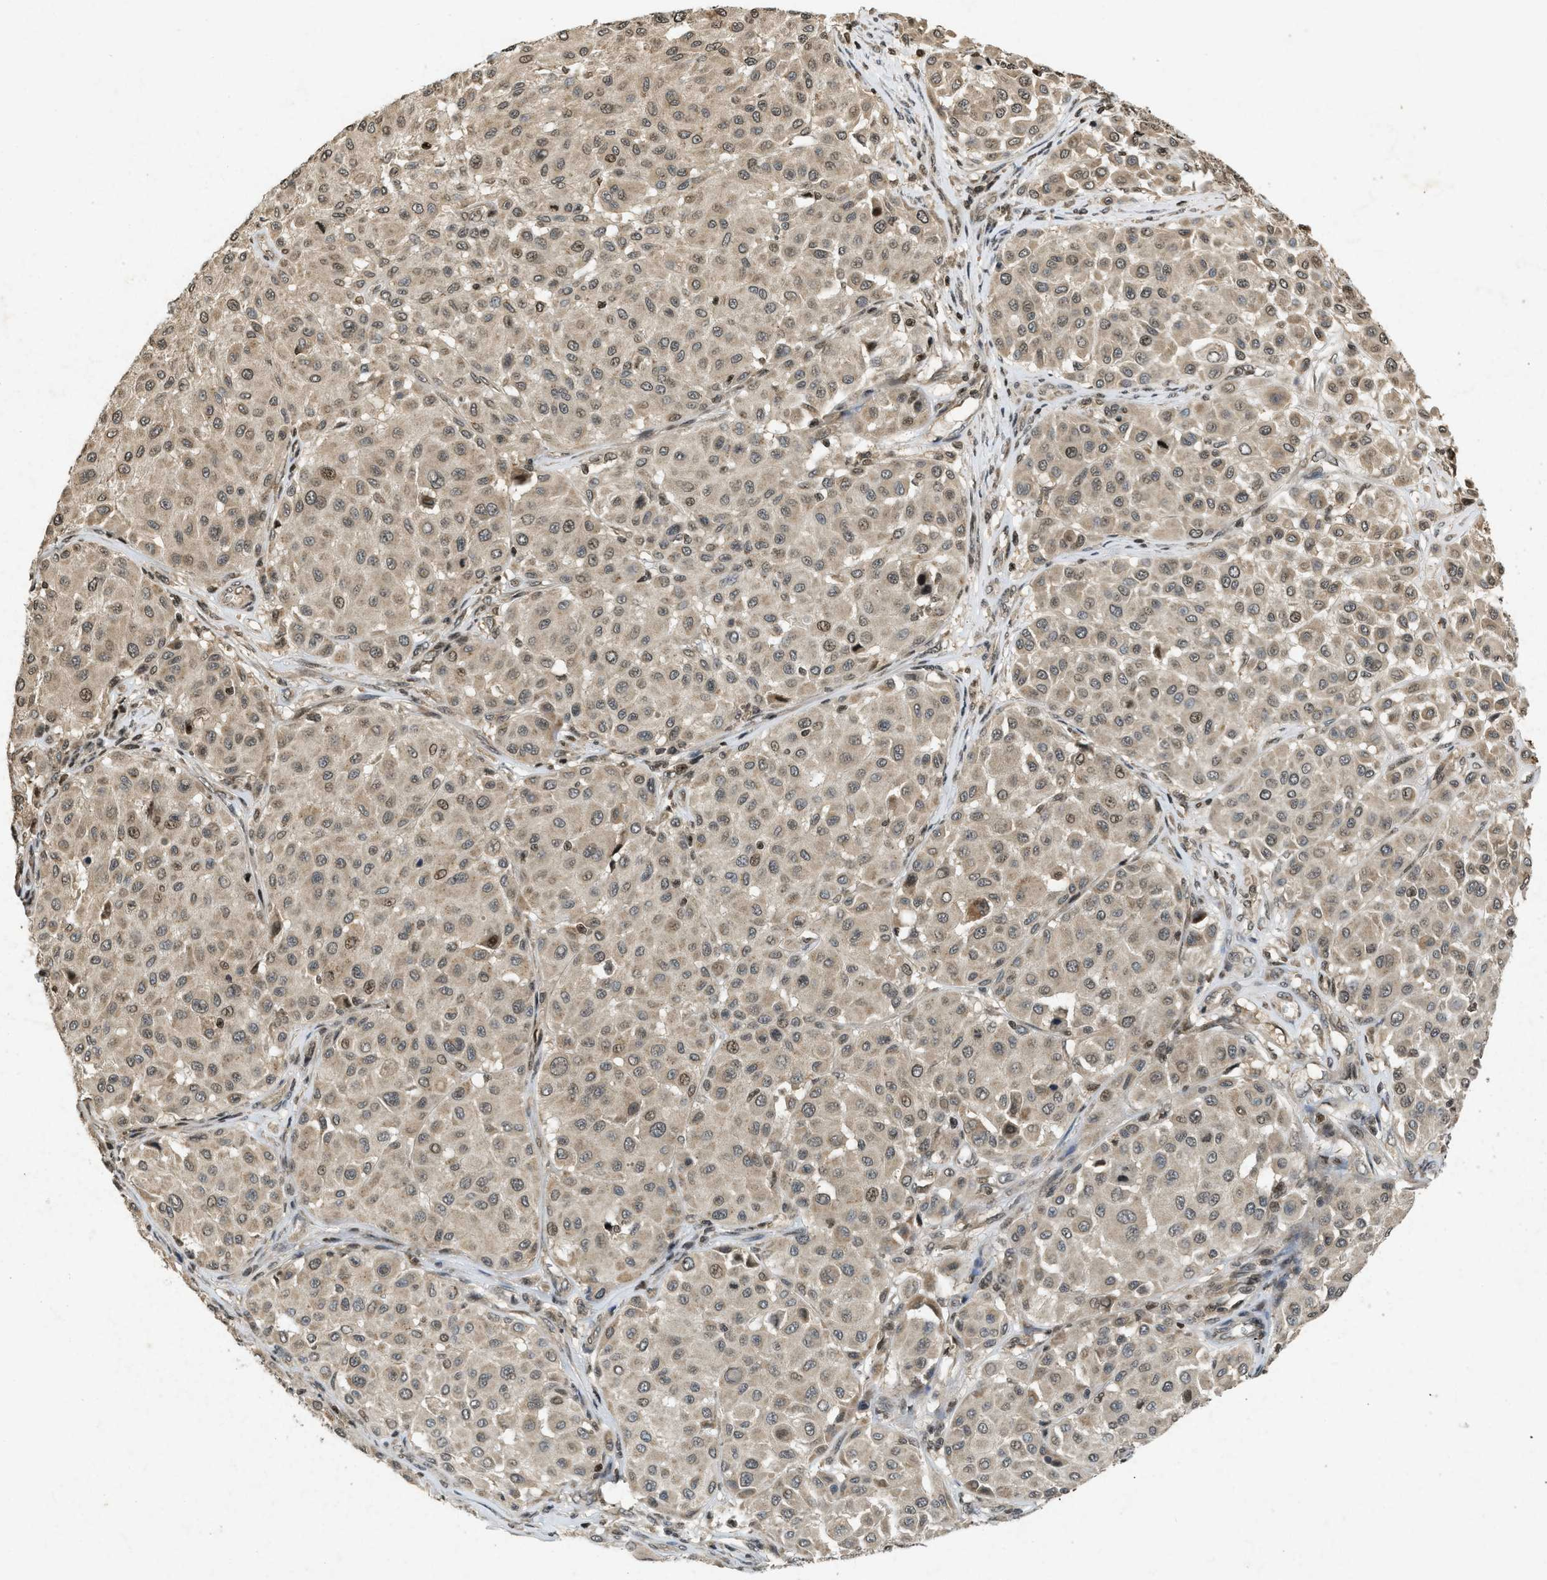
{"staining": {"intensity": "moderate", "quantity": ">75%", "location": "cytoplasmic/membranous,nuclear"}, "tissue": "melanoma", "cell_type": "Tumor cells", "image_type": "cancer", "snomed": [{"axis": "morphology", "description": "Malignant melanoma, Metastatic site"}, {"axis": "topography", "description": "Soft tissue"}], "caption": "Moderate cytoplasmic/membranous and nuclear positivity is present in approximately >75% of tumor cells in malignant melanoma (metastatic site).", "gene": "SIAH1", "patient": {"sex": "male", "age": 41}}